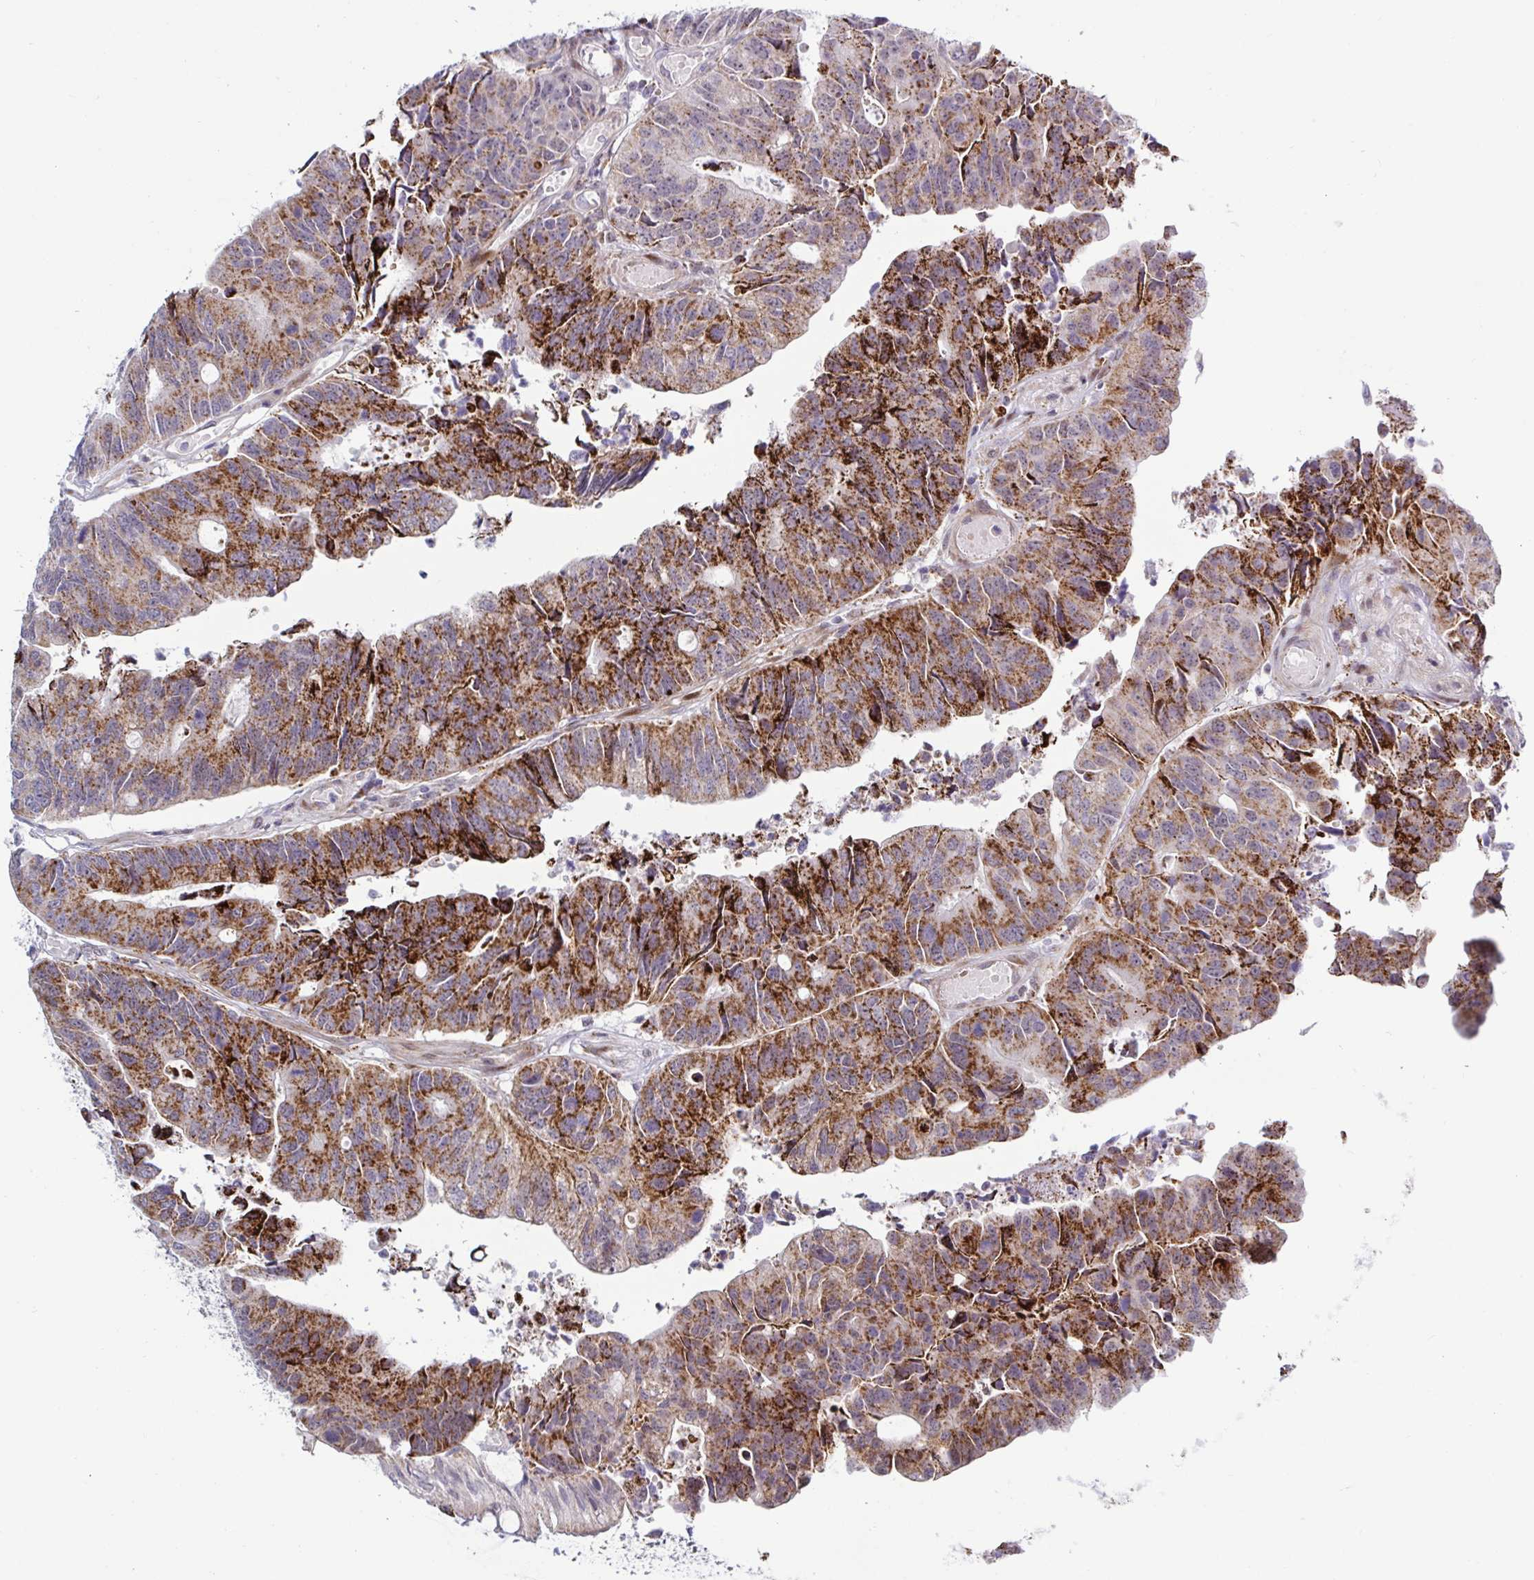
{"staining": {"intensity": "strong", "quantity": ">75%", "location": "cytoplasmic/membranous"}, "tissue": "colorectal cancer", "cell_type": "Tumor cells", "image_type": "cancer", "snomed": [{"axis": "morphology", "description": "Adenocarcinoma, NOS"}, {"axis": "topography", "description": "Colon"}], "caption": "Immunohistochemistry photomicrograph of adenocarcinoma (colorectal) stained for a protein (brown), which exhibits high levels of strong cytoplasmic/membranous expression in approximately >75% of tumor cells.", "gene": "DZIP1", "patient": {"sex": "female", "age": 67}}